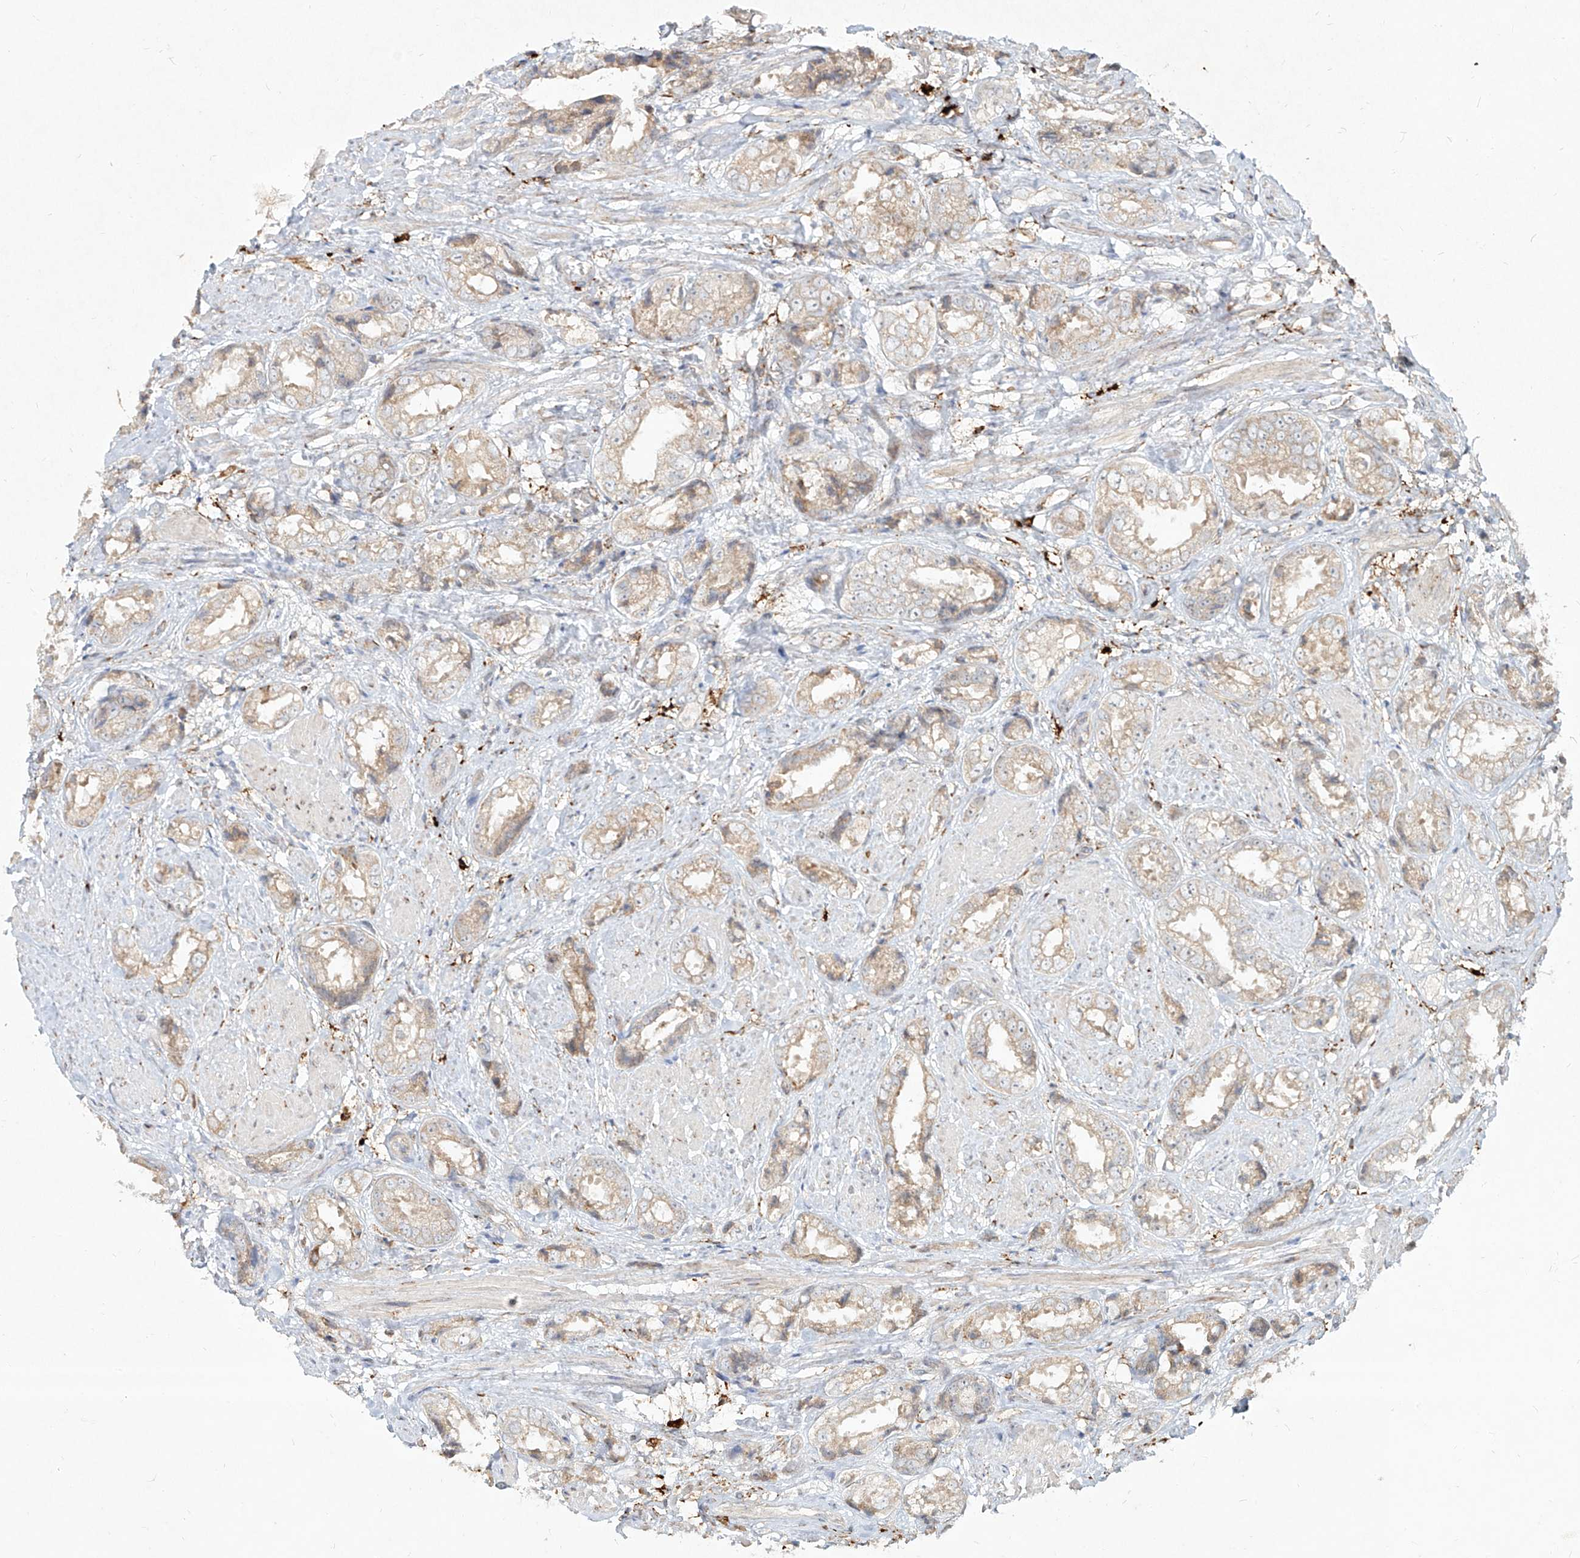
{"staining": {"intensity": "weak", "quantity": ">75%", "location": "cytoplasmic/membranous"}, "tissue": "prostate cancer", "cell_type": "Tumor cells", "image_type": "cancer", "snomed": [{"axis": "morphology", "description": "Adenocarcinoma, High grade"}, {"axis": "topography", "description": "Prostate"}], "caption": "Tumor cells display low levels of weak cytoplasmic/membranous expression in approximately >75% of cells in human prostate cancer (high-grade adenocarcinoma).", "gene": "CD209", "patient": {"sex": "male", "age": 61}}